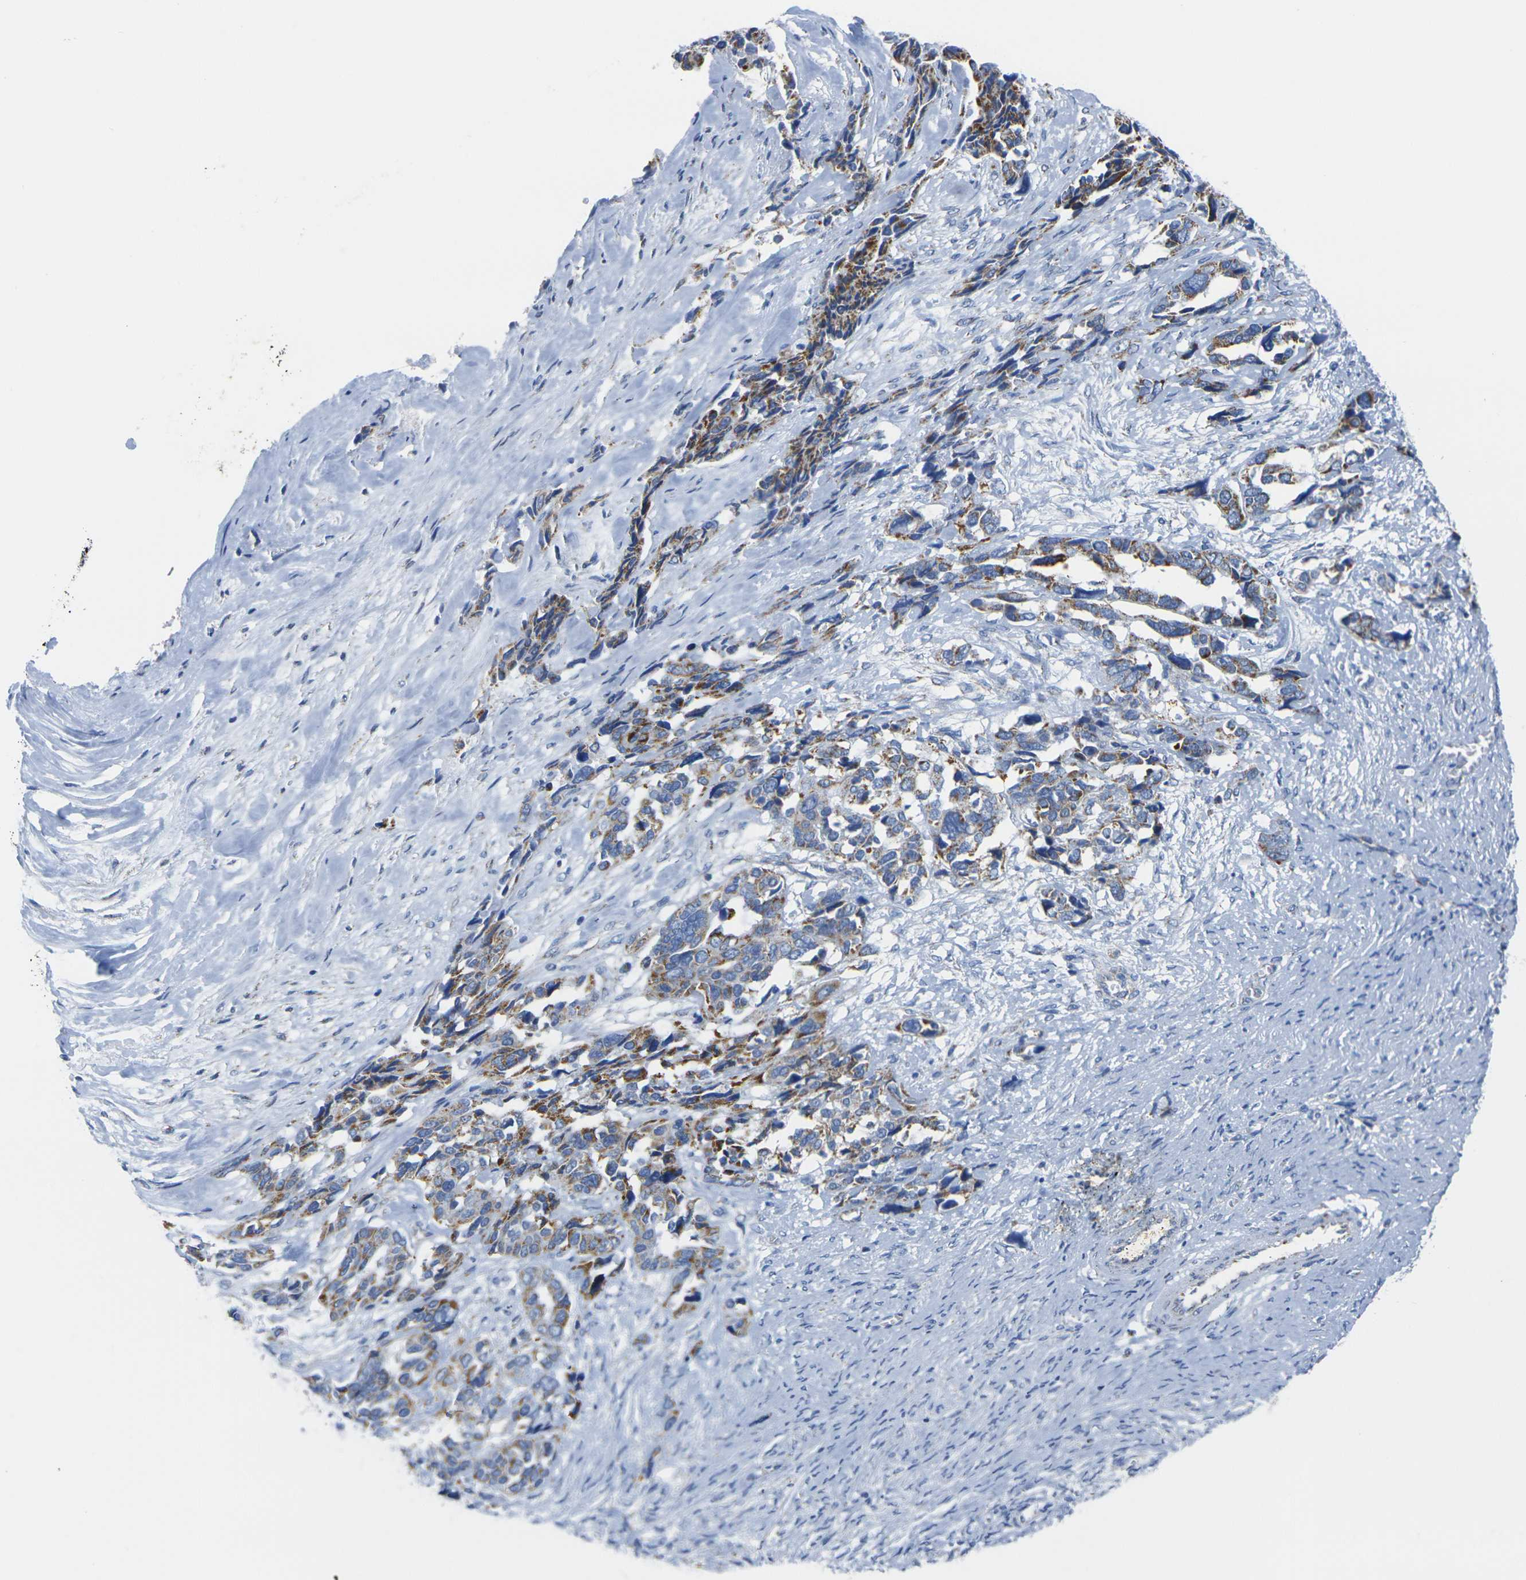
{"staining": {"intensity": "moderate", "quantity": ">75%", "location": "cytoplasmic/membranous"}, "tissue": "ovarian cancer", "cell_type": "Tumor cells", "image_type": "cancer", "snomed": [{"axis": "morphology", "description": "Cystadenocarcinoma, serous, NOS"}, {"axis": "topography", "description": "Ovary"}], "caption": "A medium amount of moderate cytoplasmic/membranous positivity is appreciated in approximately >75% of tumor cells in ovarian serous cystadenocarcinoma tissue.", "gene": "TMEM204", "patient": {"sex": "female", "age": 44}}